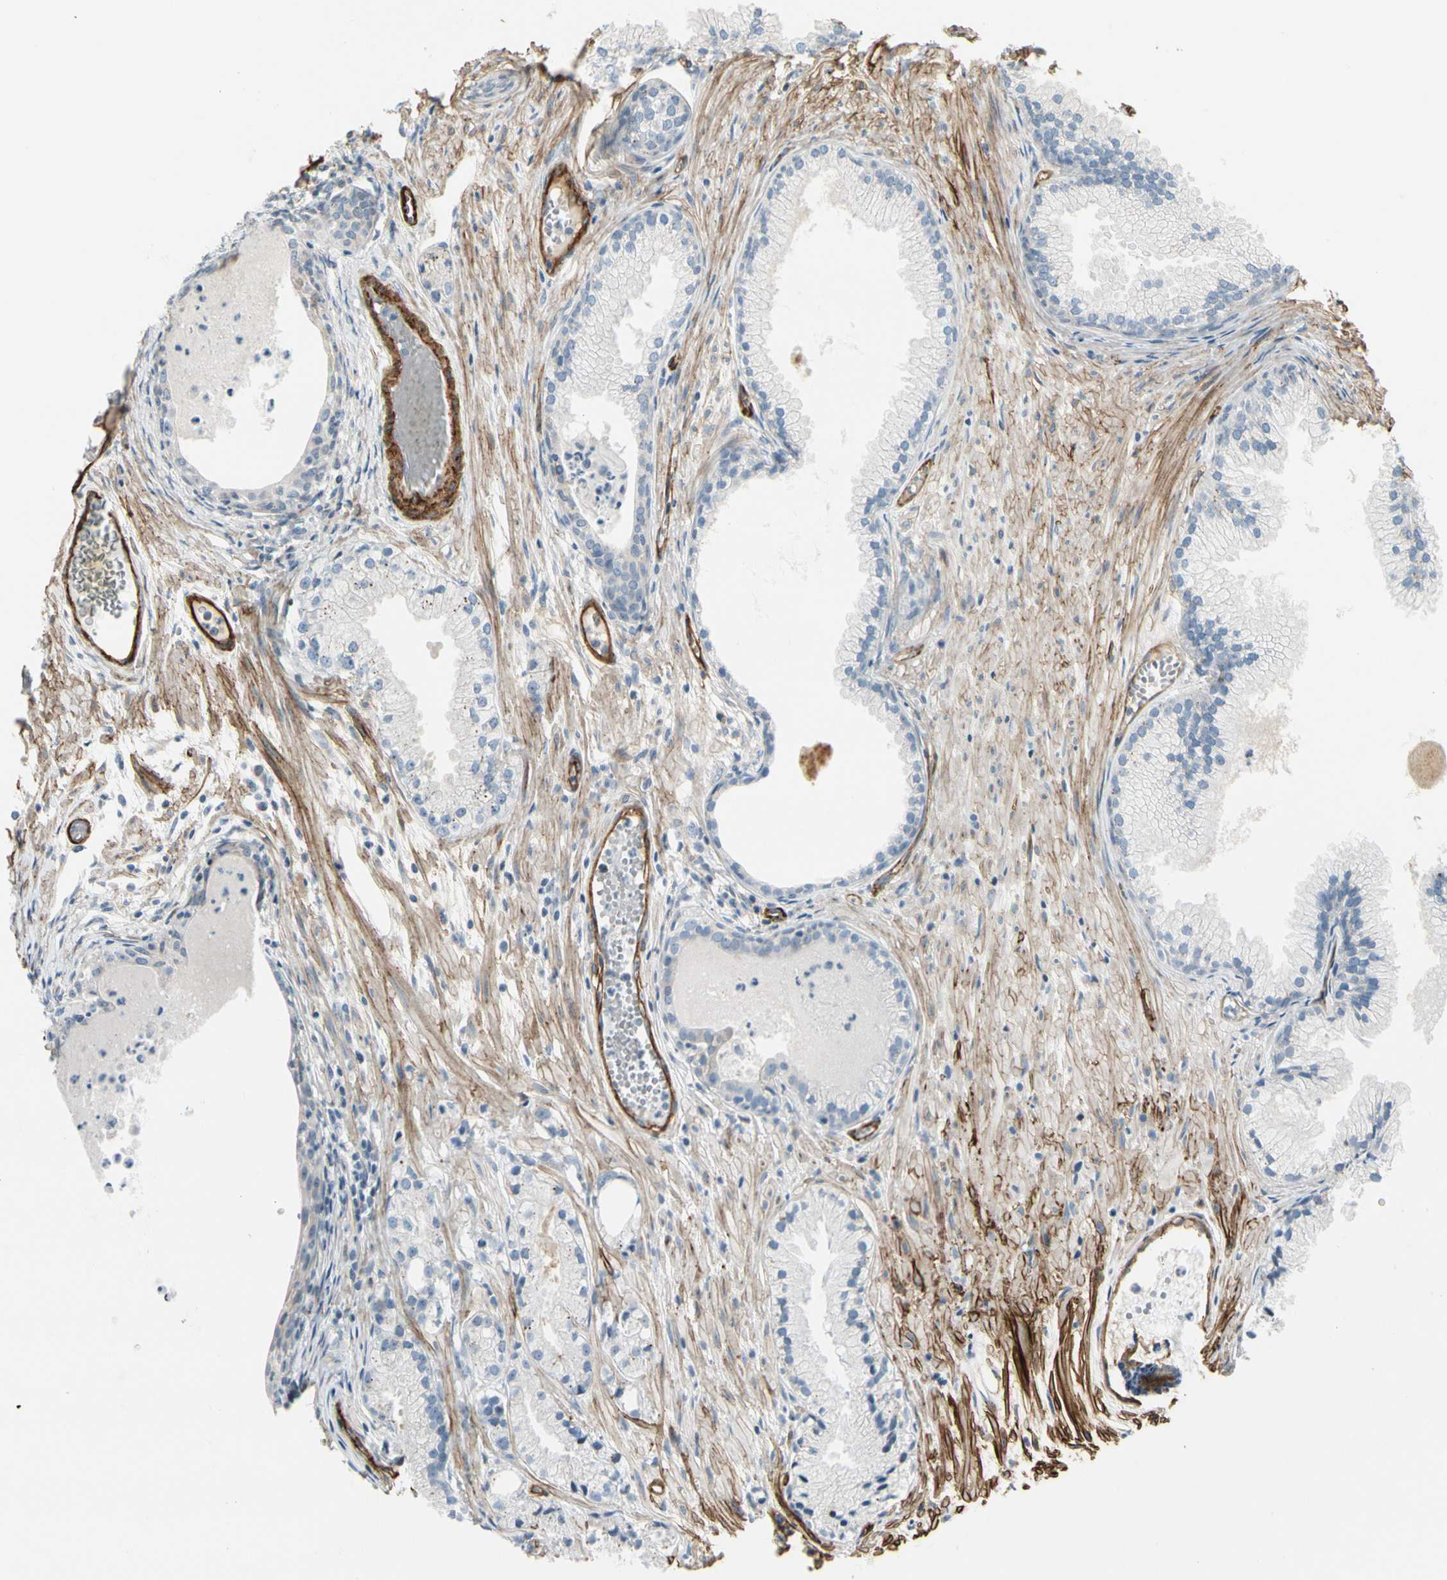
{"staining": {"intensity": "negative", "quantity": "none", "location": "none"}, "tissue": "prostate cancer", "cell_type": "Tumor cells", "image_type": "cancer", "snomed": [{"axis": "morphology", "description": "Adenocarcinoma, Low grade"}, {"axis": "topography", "description": "Prostate"}], "caption": "This image is of low-grade adenocarcinoma (prostate) stained with IHC to label a protein in brown with the nuclei are counter-stained blue. There is no staining in tumor cells.", "gene": "MCAM", "patient": {"sex": "male", "age": 72}}